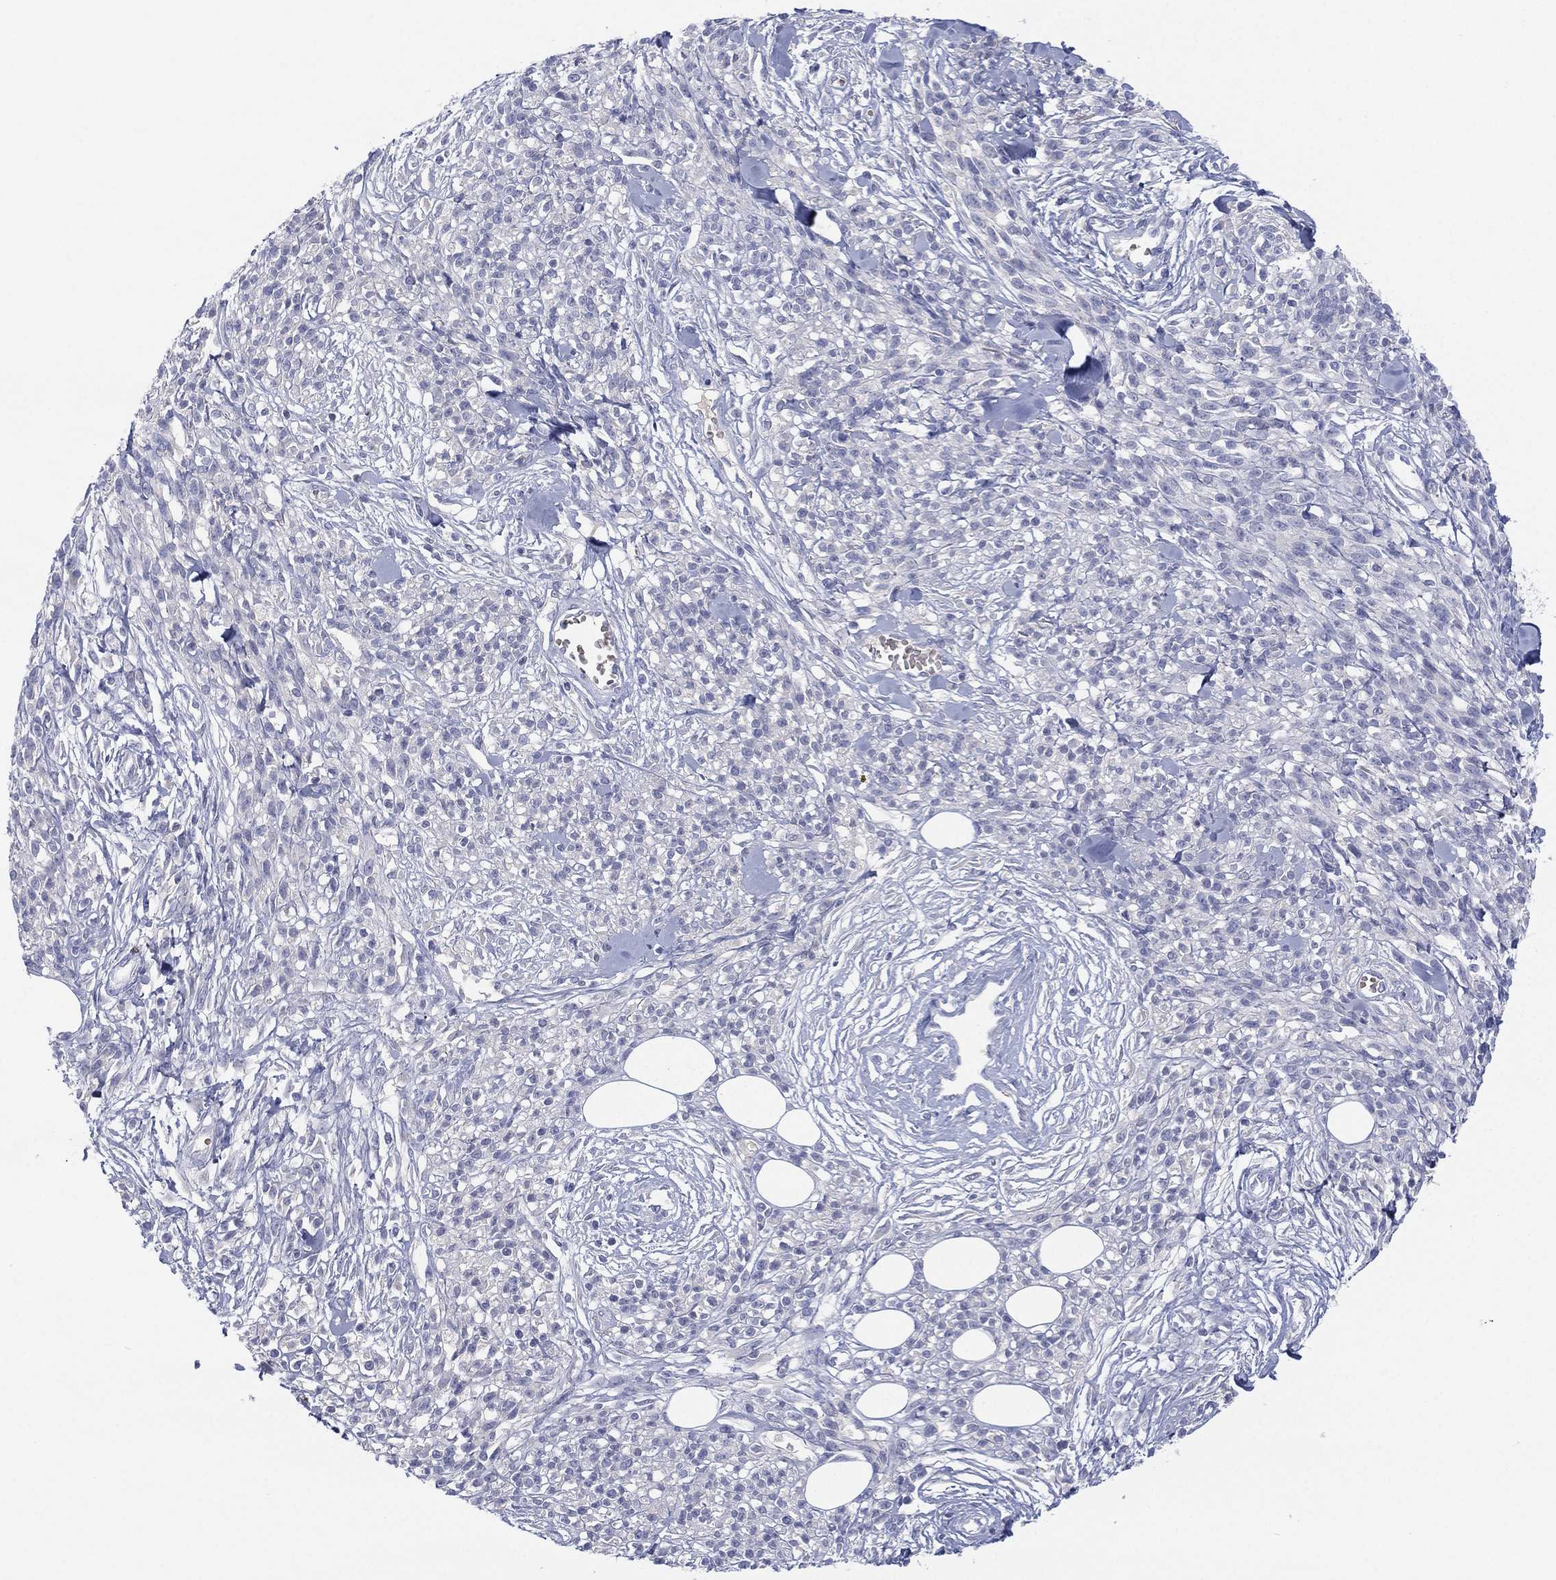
{"staining": {"intensity": "negative", "quantity": "none", "location": "none"}, "tissue": "melanoma", "cell_type": "Tumor cells", "image_type": "cancer", "snomed": [{"axis": "morphology", "description": "Malignant melanoma, NOS"}, {"axis": "topography", "description": "Skin"}, {"axis": "topography", "description": "Skin of trunk"}], "caption": "High magnification brightfield microscopy of melanoma stained with DAB (3,3'-diaminobenzidine) (brown) and counterstained with hematoxylin (blue): tumor cells show no significant staining. The staining was performed using DAB (3,3'-diaminobenzidine) to visualize the protein expression in brown, while the nuclei were stained in blue with hematoxylin (Magnification: 20x).", "gene": "CYP2D6", "patient": {"sex": "male", "age": 74}}